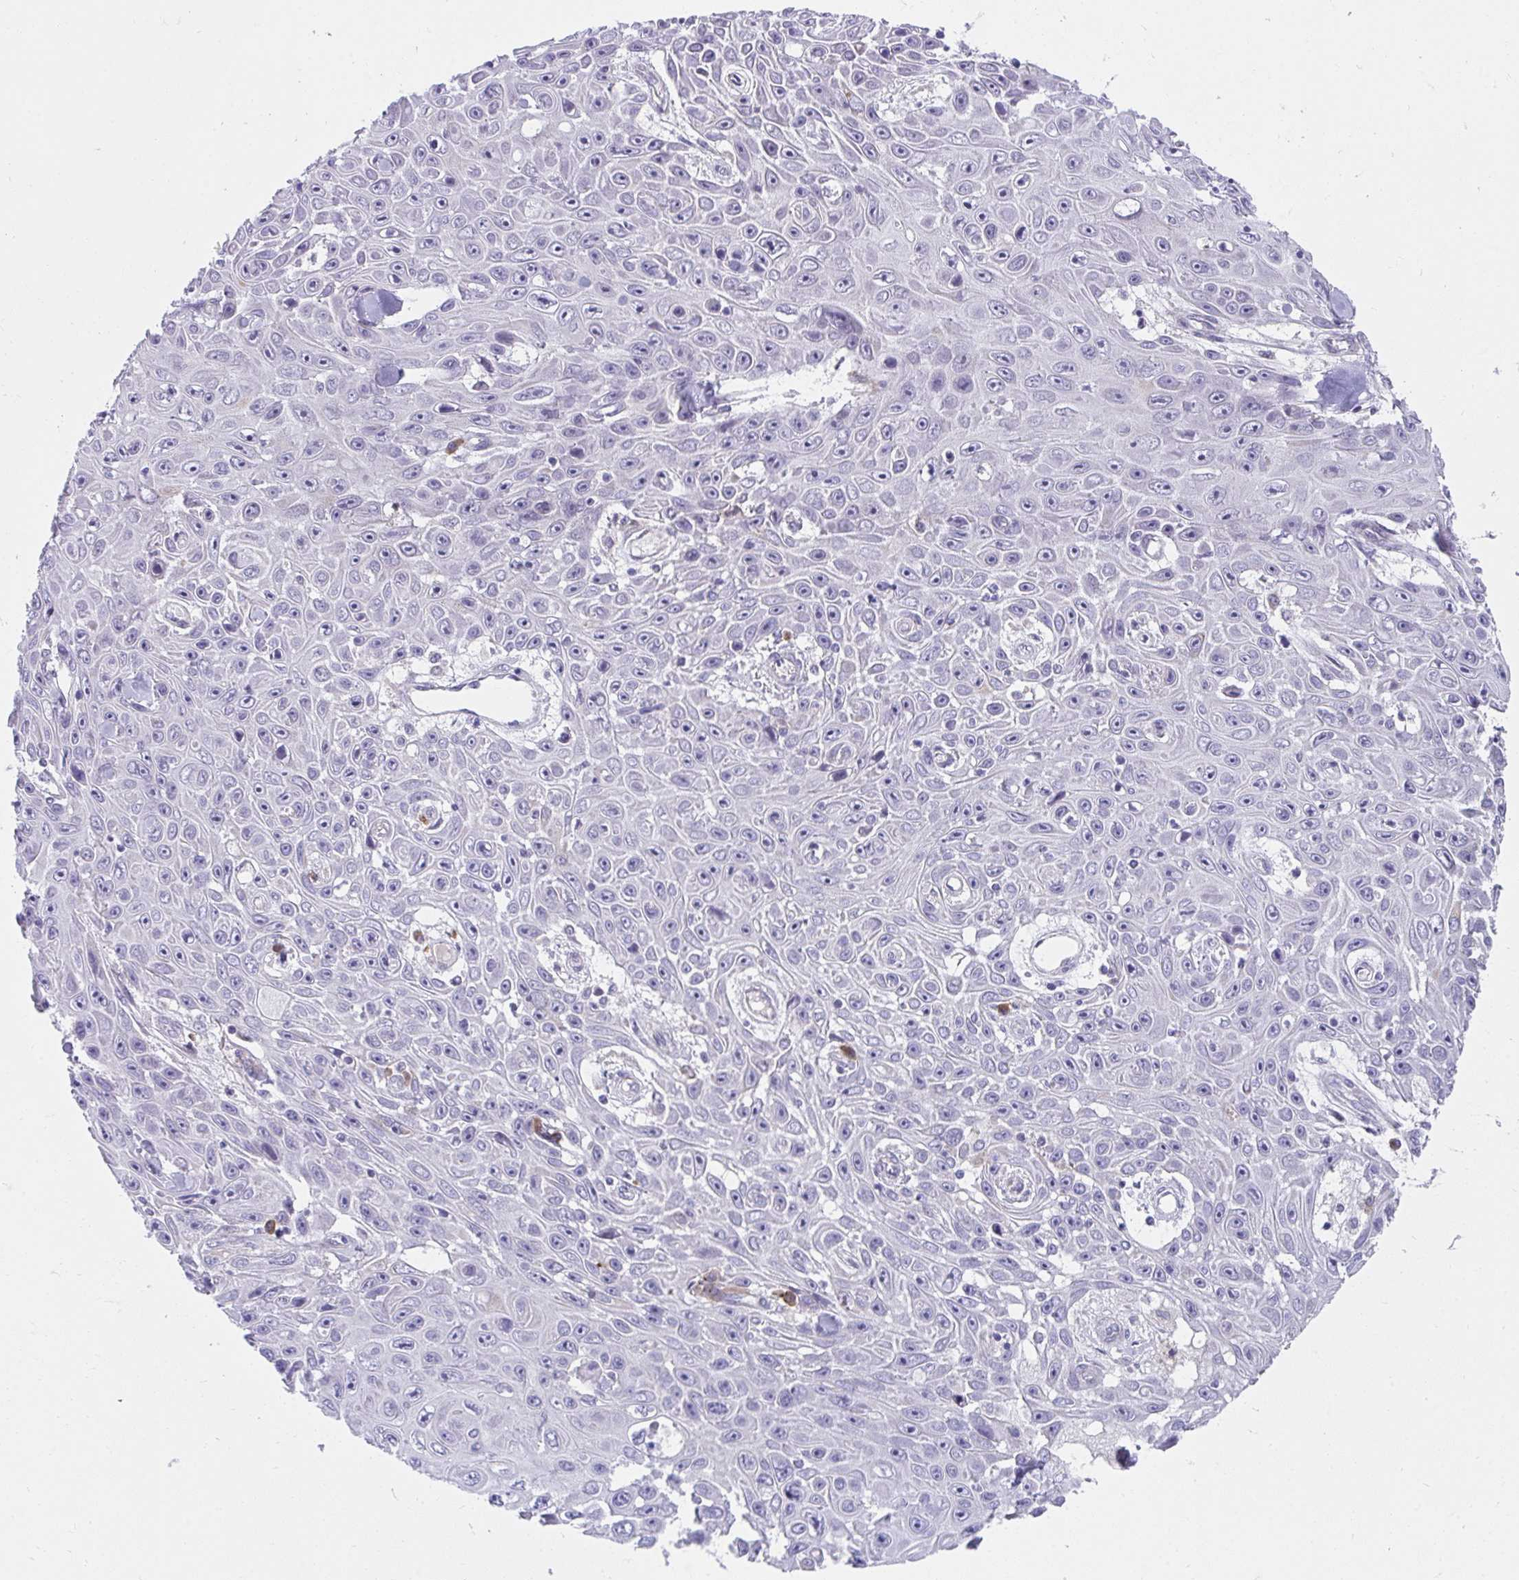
{"staining": {"intensity": "negative", "quantity": "none", "location": "none"}, "tissue": "skin cancer", "cell_type": "Tumor cells", "image_type": "cancer", "snomed": [{"axis": "morphology", "description": "Squamous cell carcinoma, NOS"}, {"axis": "topography", "description": "Skin"}], "caption": "This is a image of immunohistochemistry staining of skin squamous cell carcinoma, which shows no expression in tumor cells.", "gene": "SLAMF7", "patient": {"sex": "male", "age": 82}}